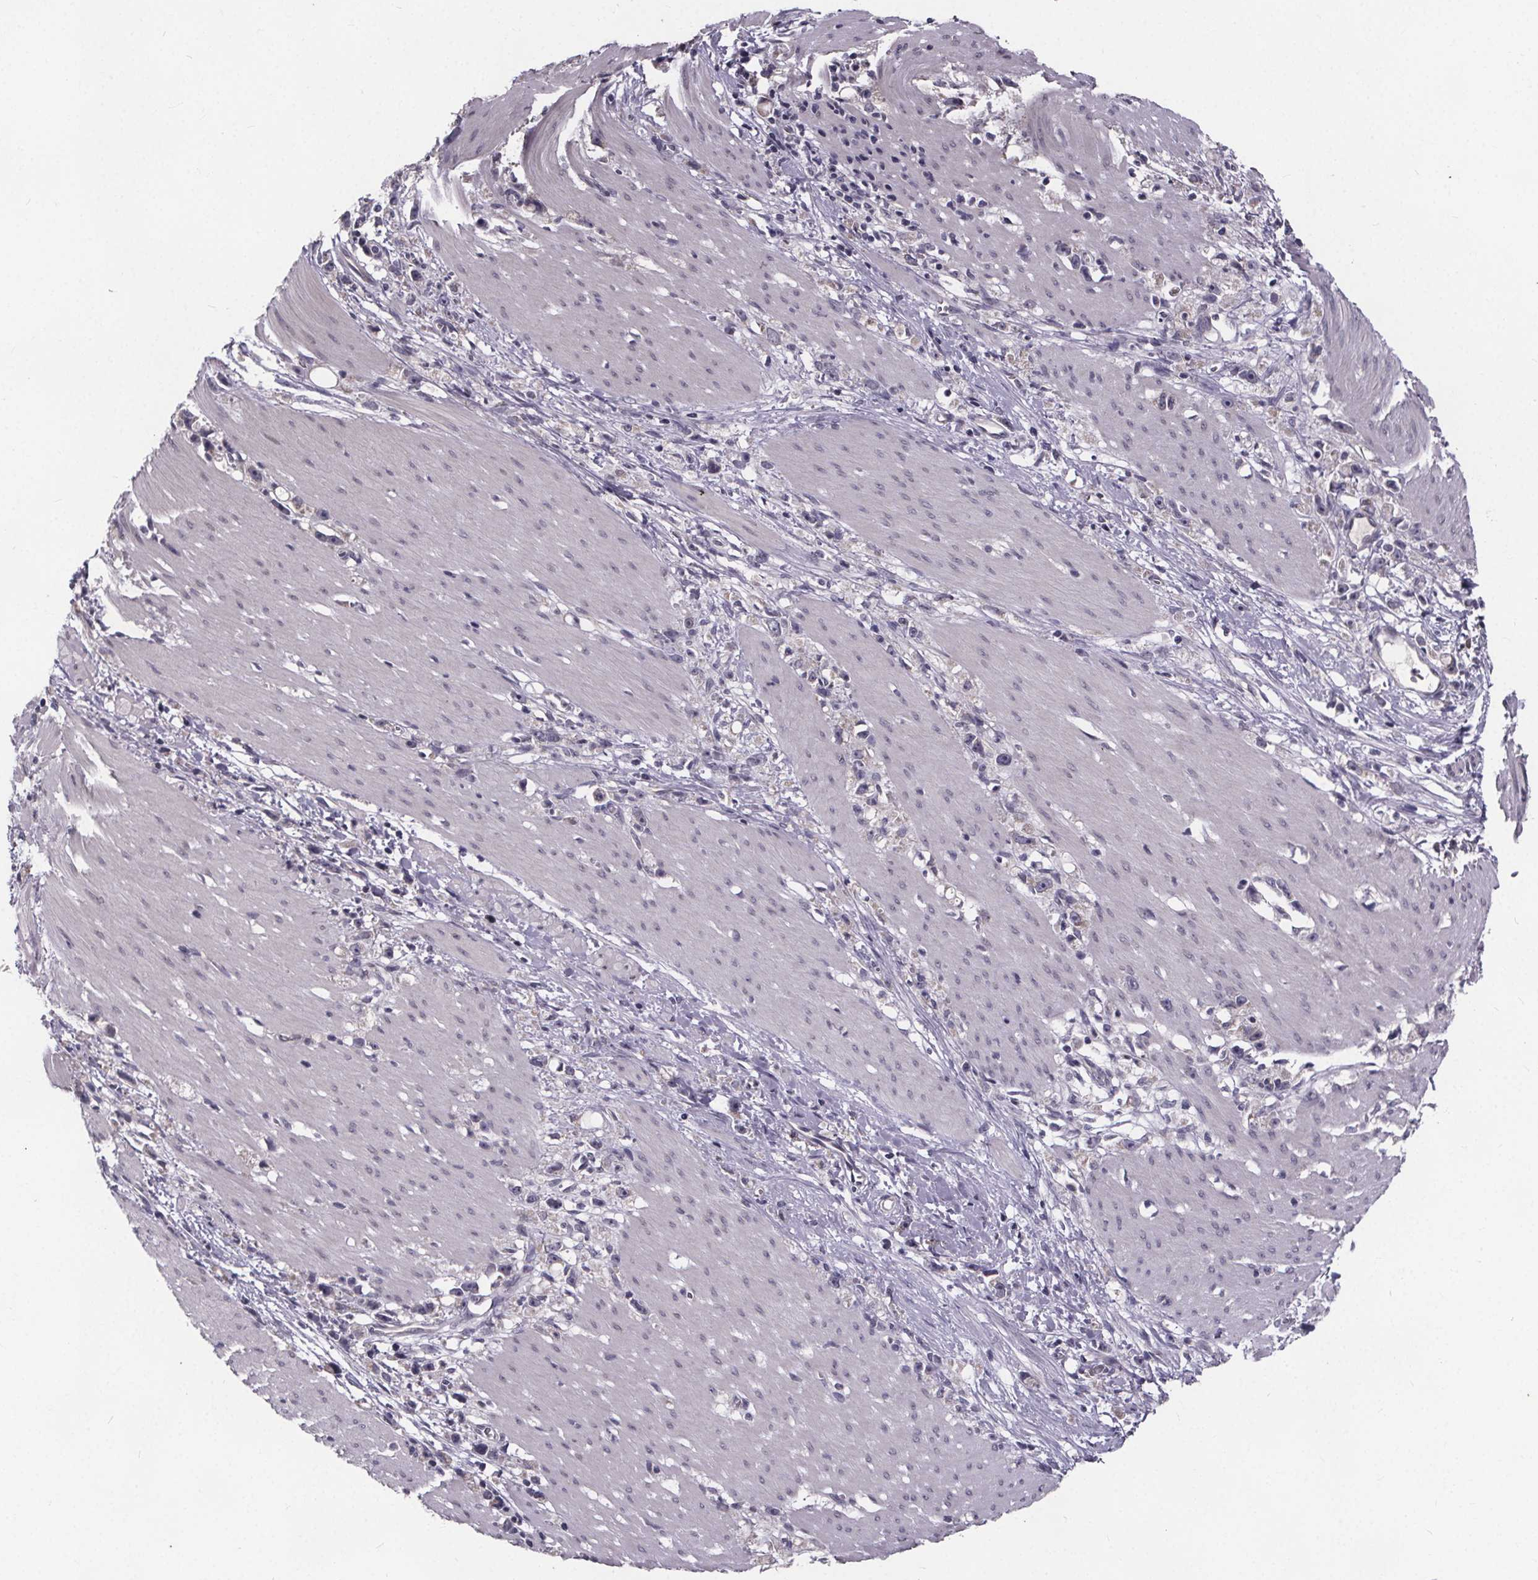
{"staining": {"intensity": "negative", "quantity": "none", "location": "none"}, "tissue": "stomach cancer", "cell_type": "Tumor cells", "image_type": "cancer", "snomed": [{"axis": "morphology", "description": "Adenocarcinoma, NOS"}, {"axis": "topography", "description": "Stomach"}], "caption": "This is an immunohistochemistry (IHC) photomicrograph of human stomach adenocarcinoma. There is no expression in tumor cells.", "gene": "FAM181B", "patient": {"sex": "female", "age": 59}}